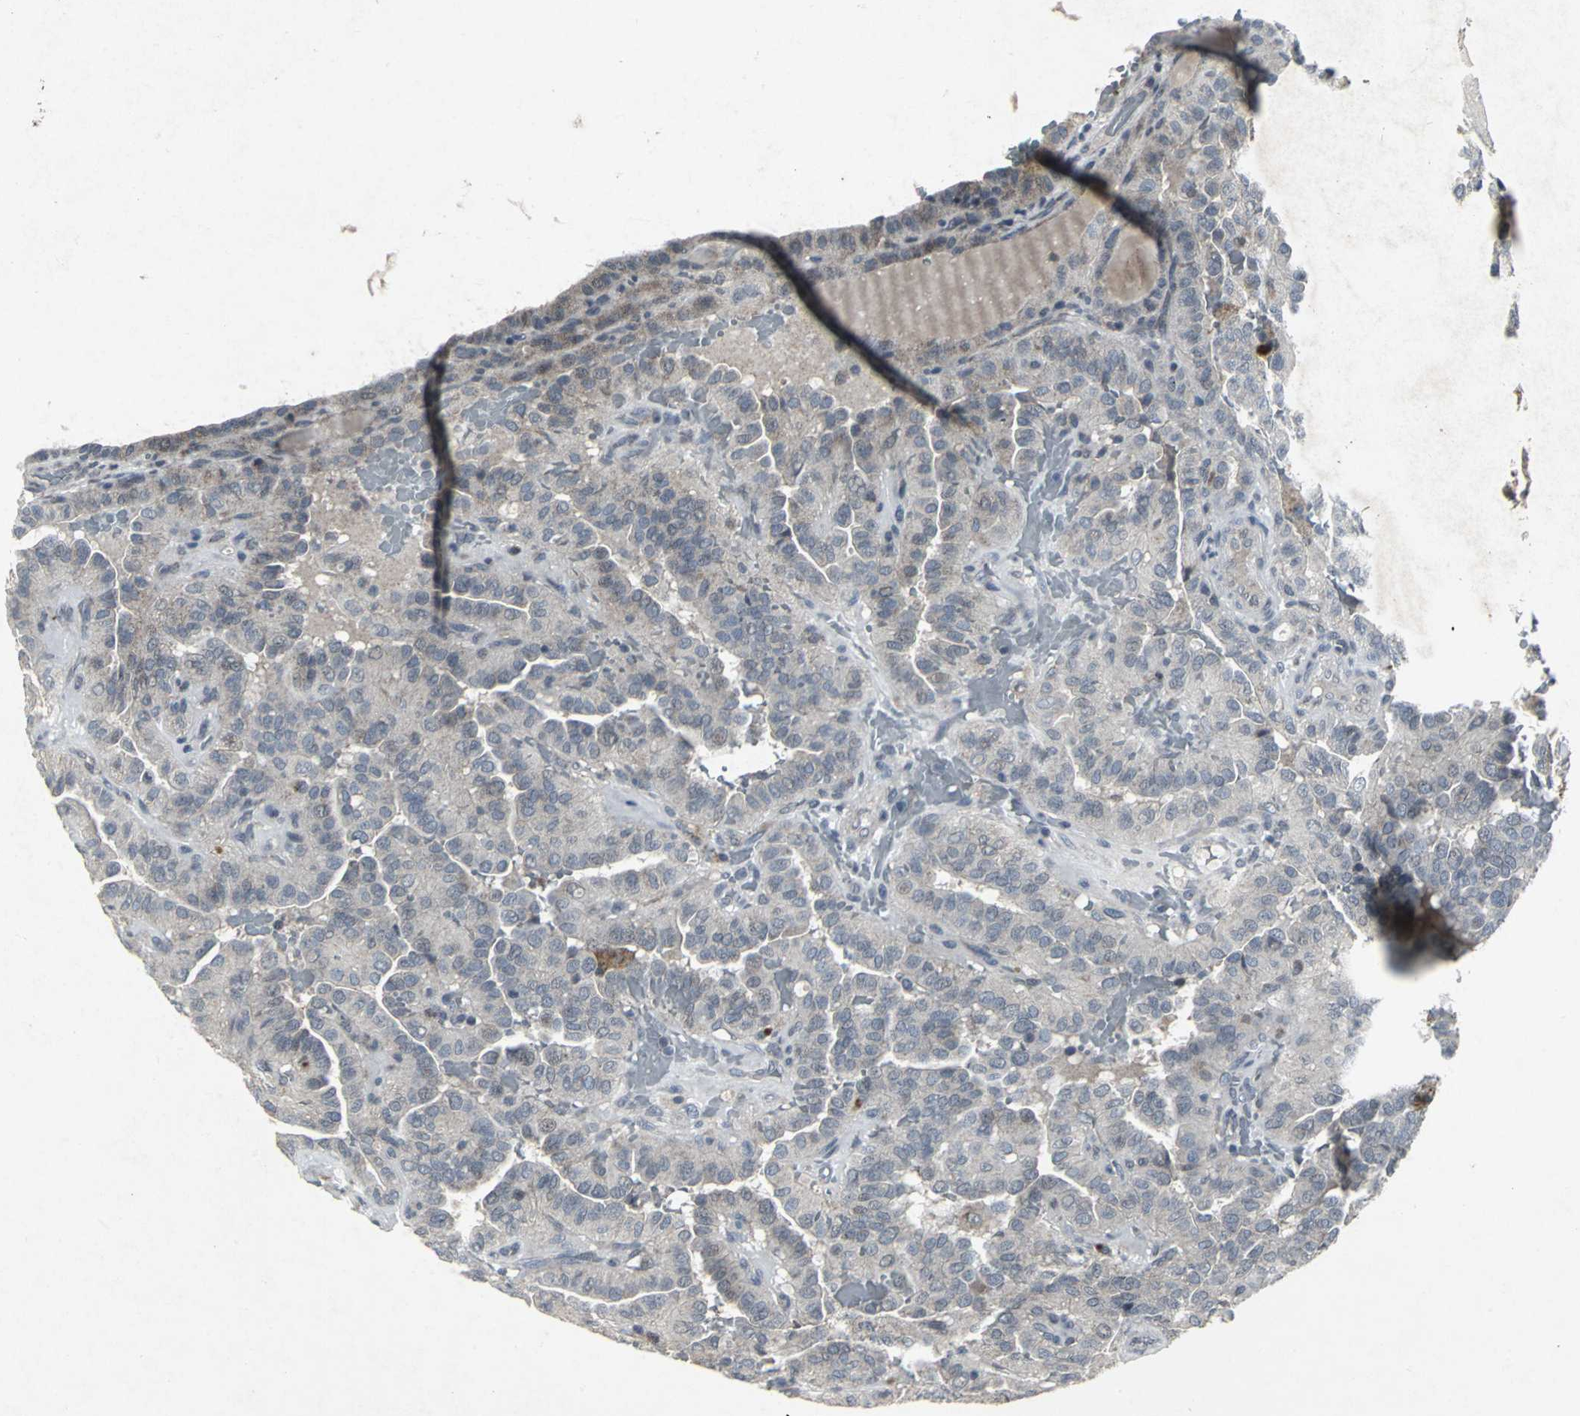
{"staining": {"intensity": "negative", "quantity": "none", "location": "none"}, "tissue": "thyroid cancer", "cell_type": "Tumor cells", "image_type": "cancer", "snomed": [{"axis": "morphology", "description": "Papillary adenocarcinoma, NOS"}, {"axis": "topography", "description": "Thyroid gland"}], "caption": "Papillary adenocarcinoma (thyroid) stained for a protein using IHC shows no expression tumor cells.", "gene": "BMP4", "patient": {"sex": "male", "age": 77}}